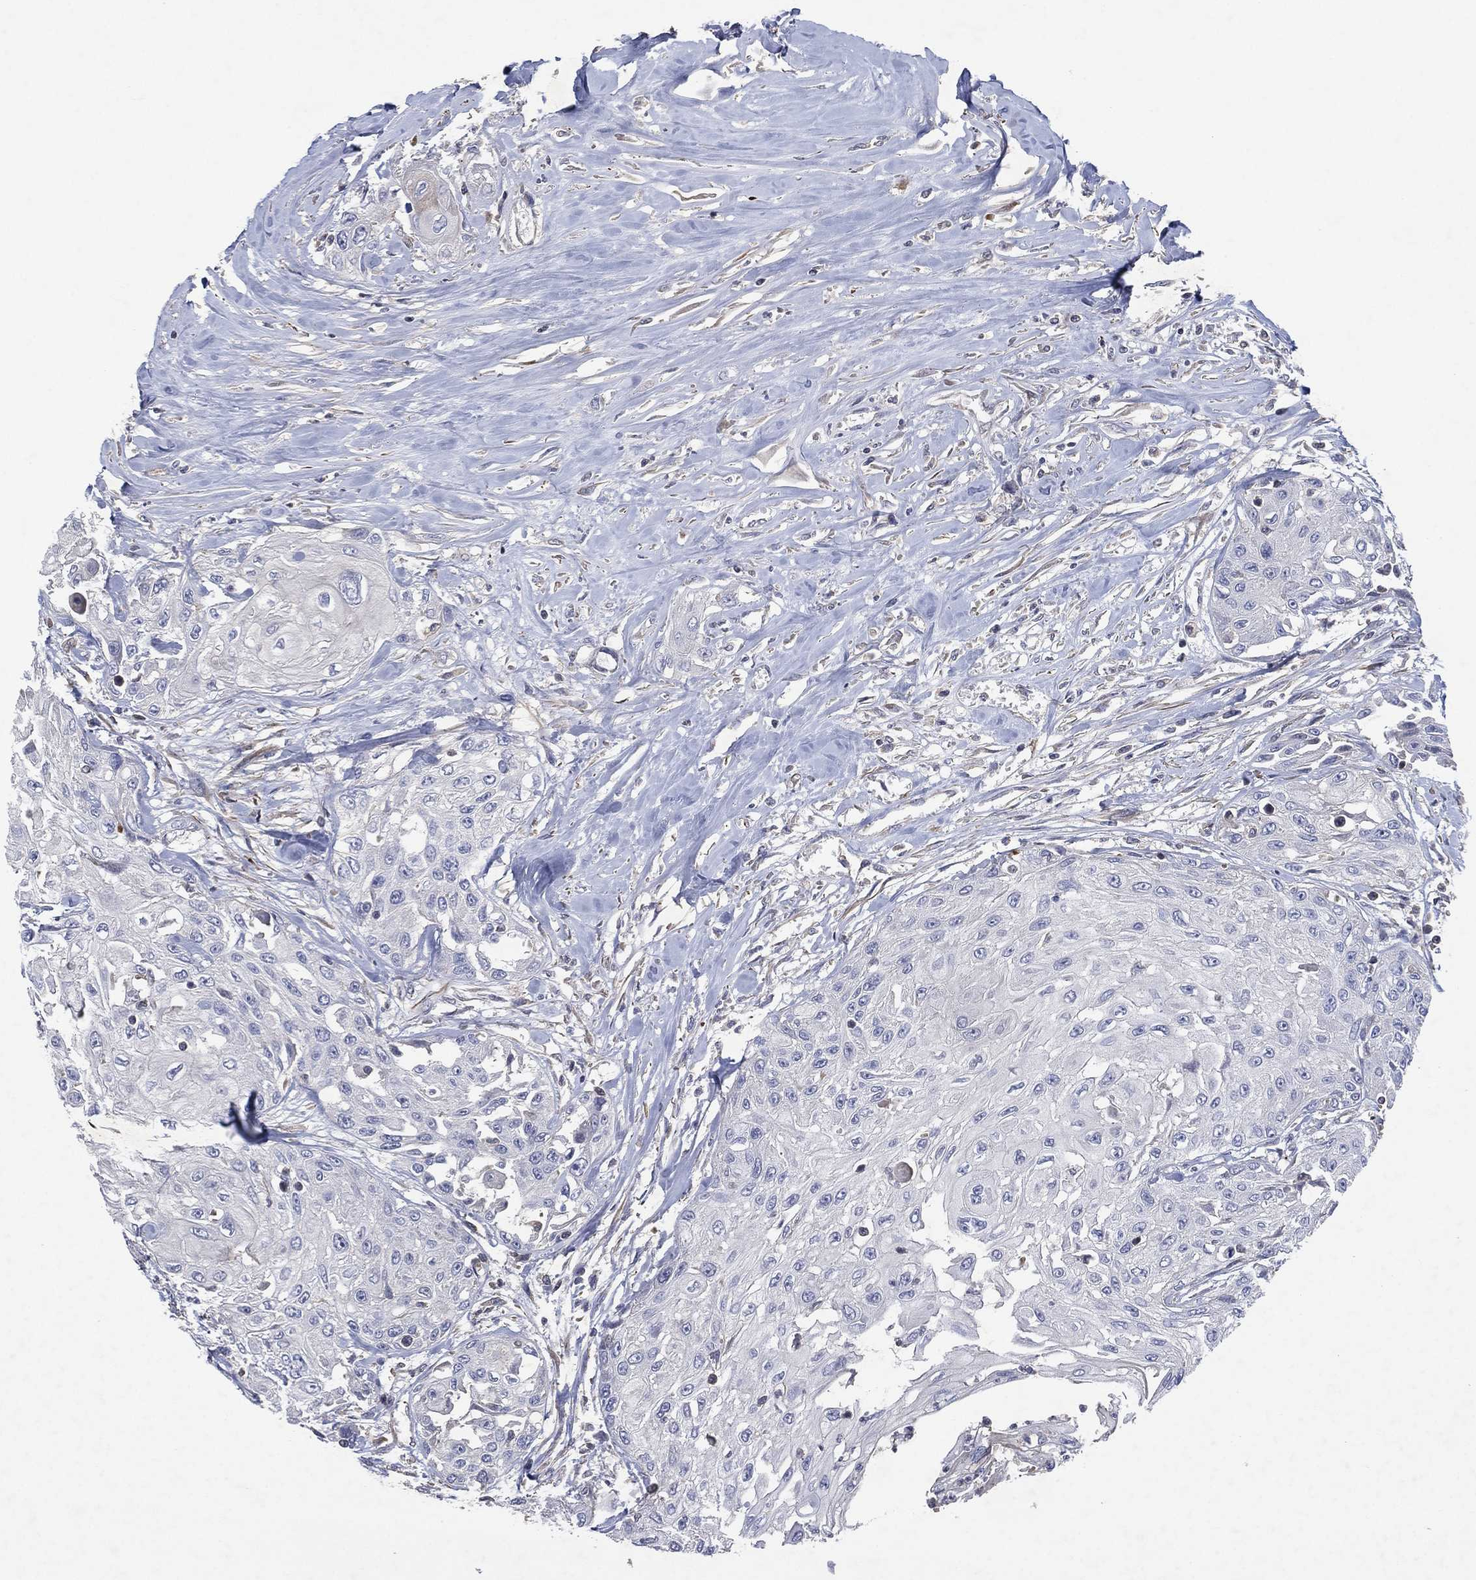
{"staining": {"intensity": "negative", "quantity": "none", "location": "none"}, "tissue": "head and neck cancer", "cell_type": "Tumor cells", "image_type": "cancer", "snomed": [{"axis": "morphology", "description": "Normal tissue, NOS"}, {"axis": "morphology", "description": "Squamous cell carcinoma, NOS"}, {"axis": "topography", "description": "Oral tissue"}, {"axis": "topography", "description": "Peripheral nerve tissue"}, {"axis": "topography", "description": "Head-Neck"}], "caption": "Photomicrograph shows no significant protein positivity in tumor cells of head and neck squamous cell carcinoma.", "gene": "FLI1", "patient": {"sex": "female", "age": 59}}